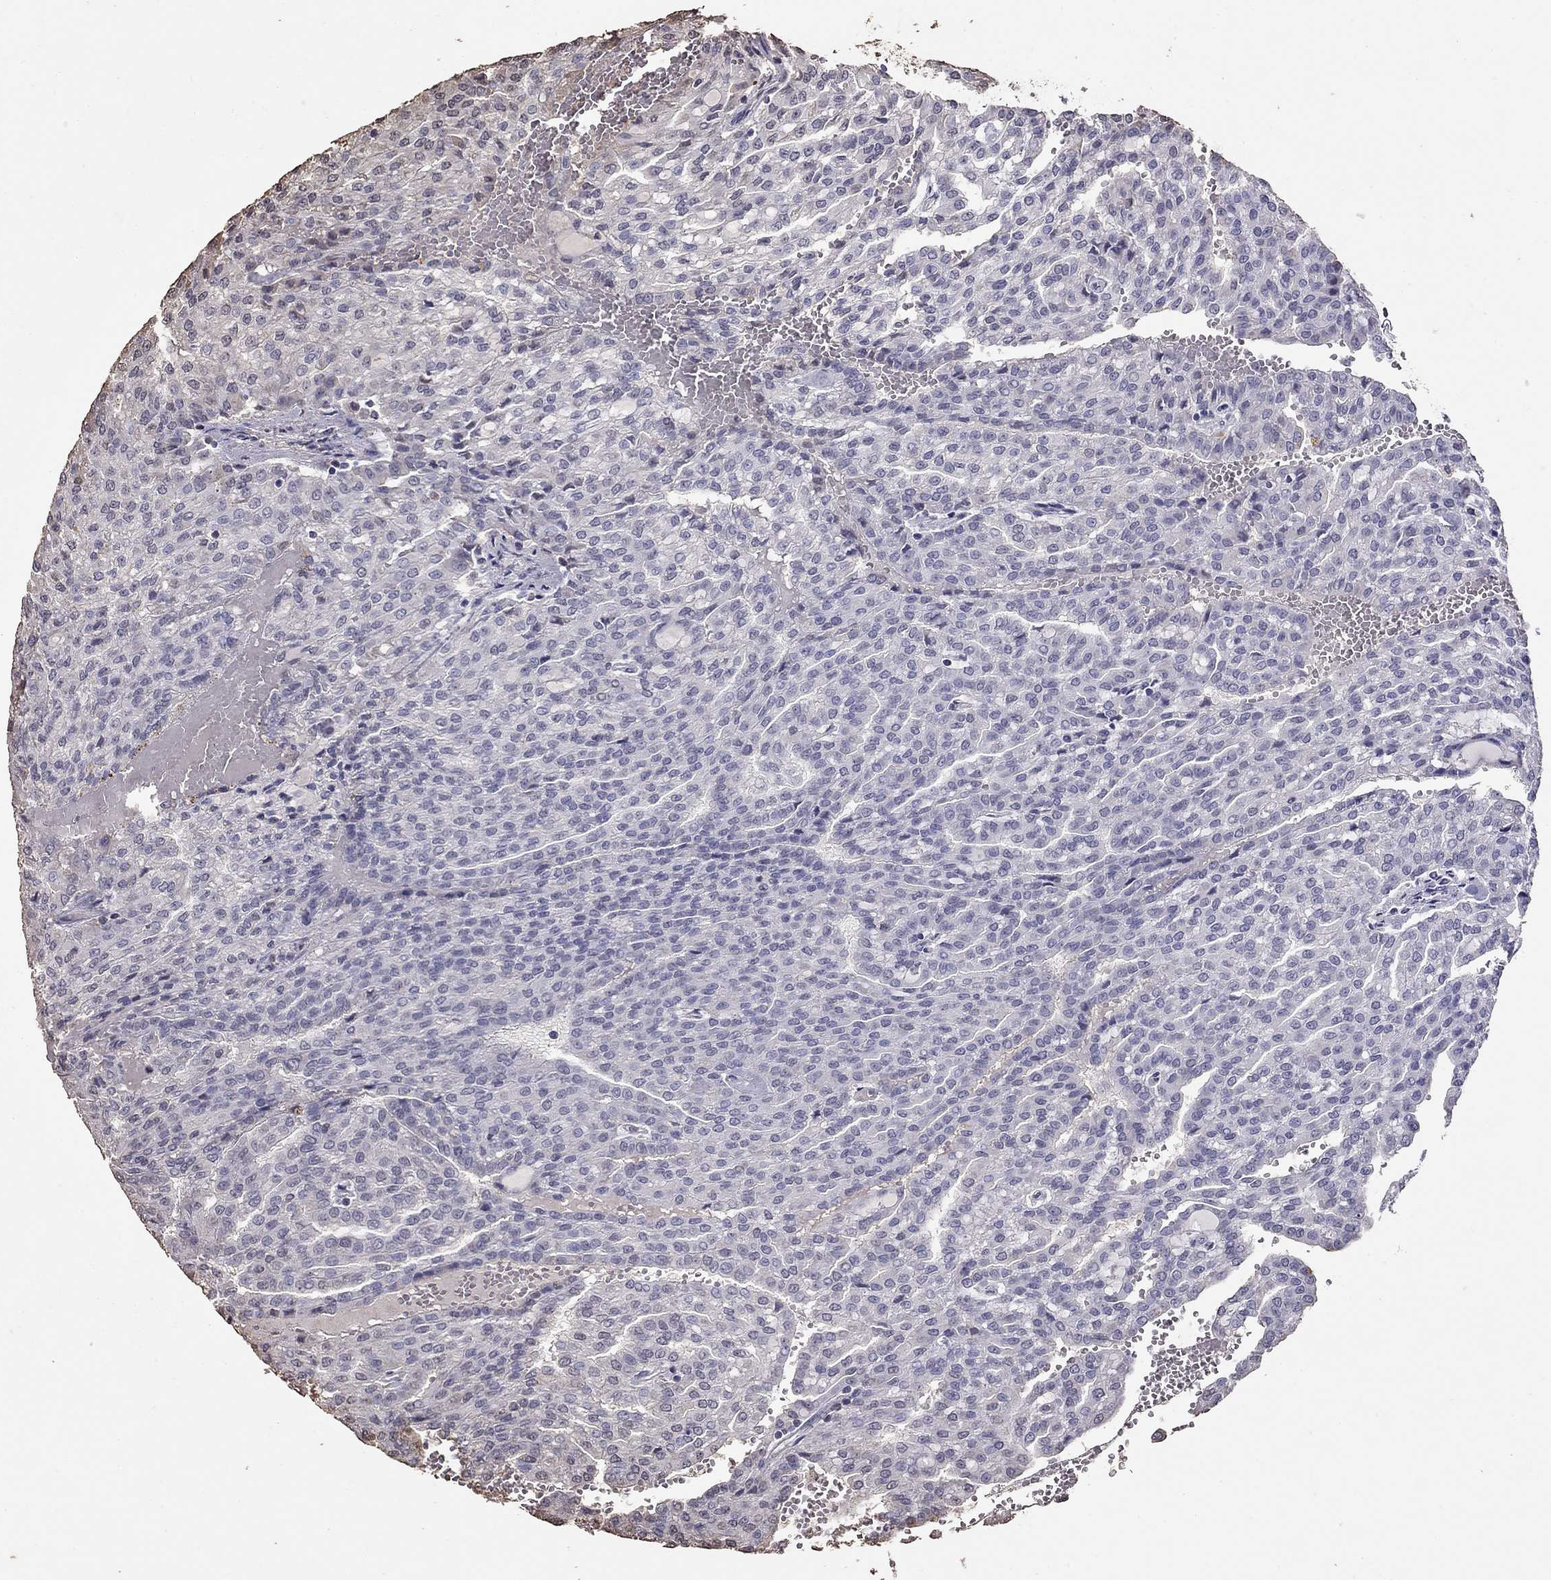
{"staining": {"intensity": "negative", "quantity": "none", "location": "none"}, "tissue": "renal cancer", "cell_type": "Tumor cells", "image_type": "cancer", "snomed": [{"axis": "morphology", "description": "Adenocarcinoma, NOS"}, {"axis": "topography", "description": "Kidney"}], "caption": "An immunohistochemistry histopathology image of renal cancer (adenocarcinoma) is shown. There is no staining in tumor cells of renal cancer (adenocarcinoma).", "gene": "SUN3", "patient": {"sex": "male", "age": 63}}